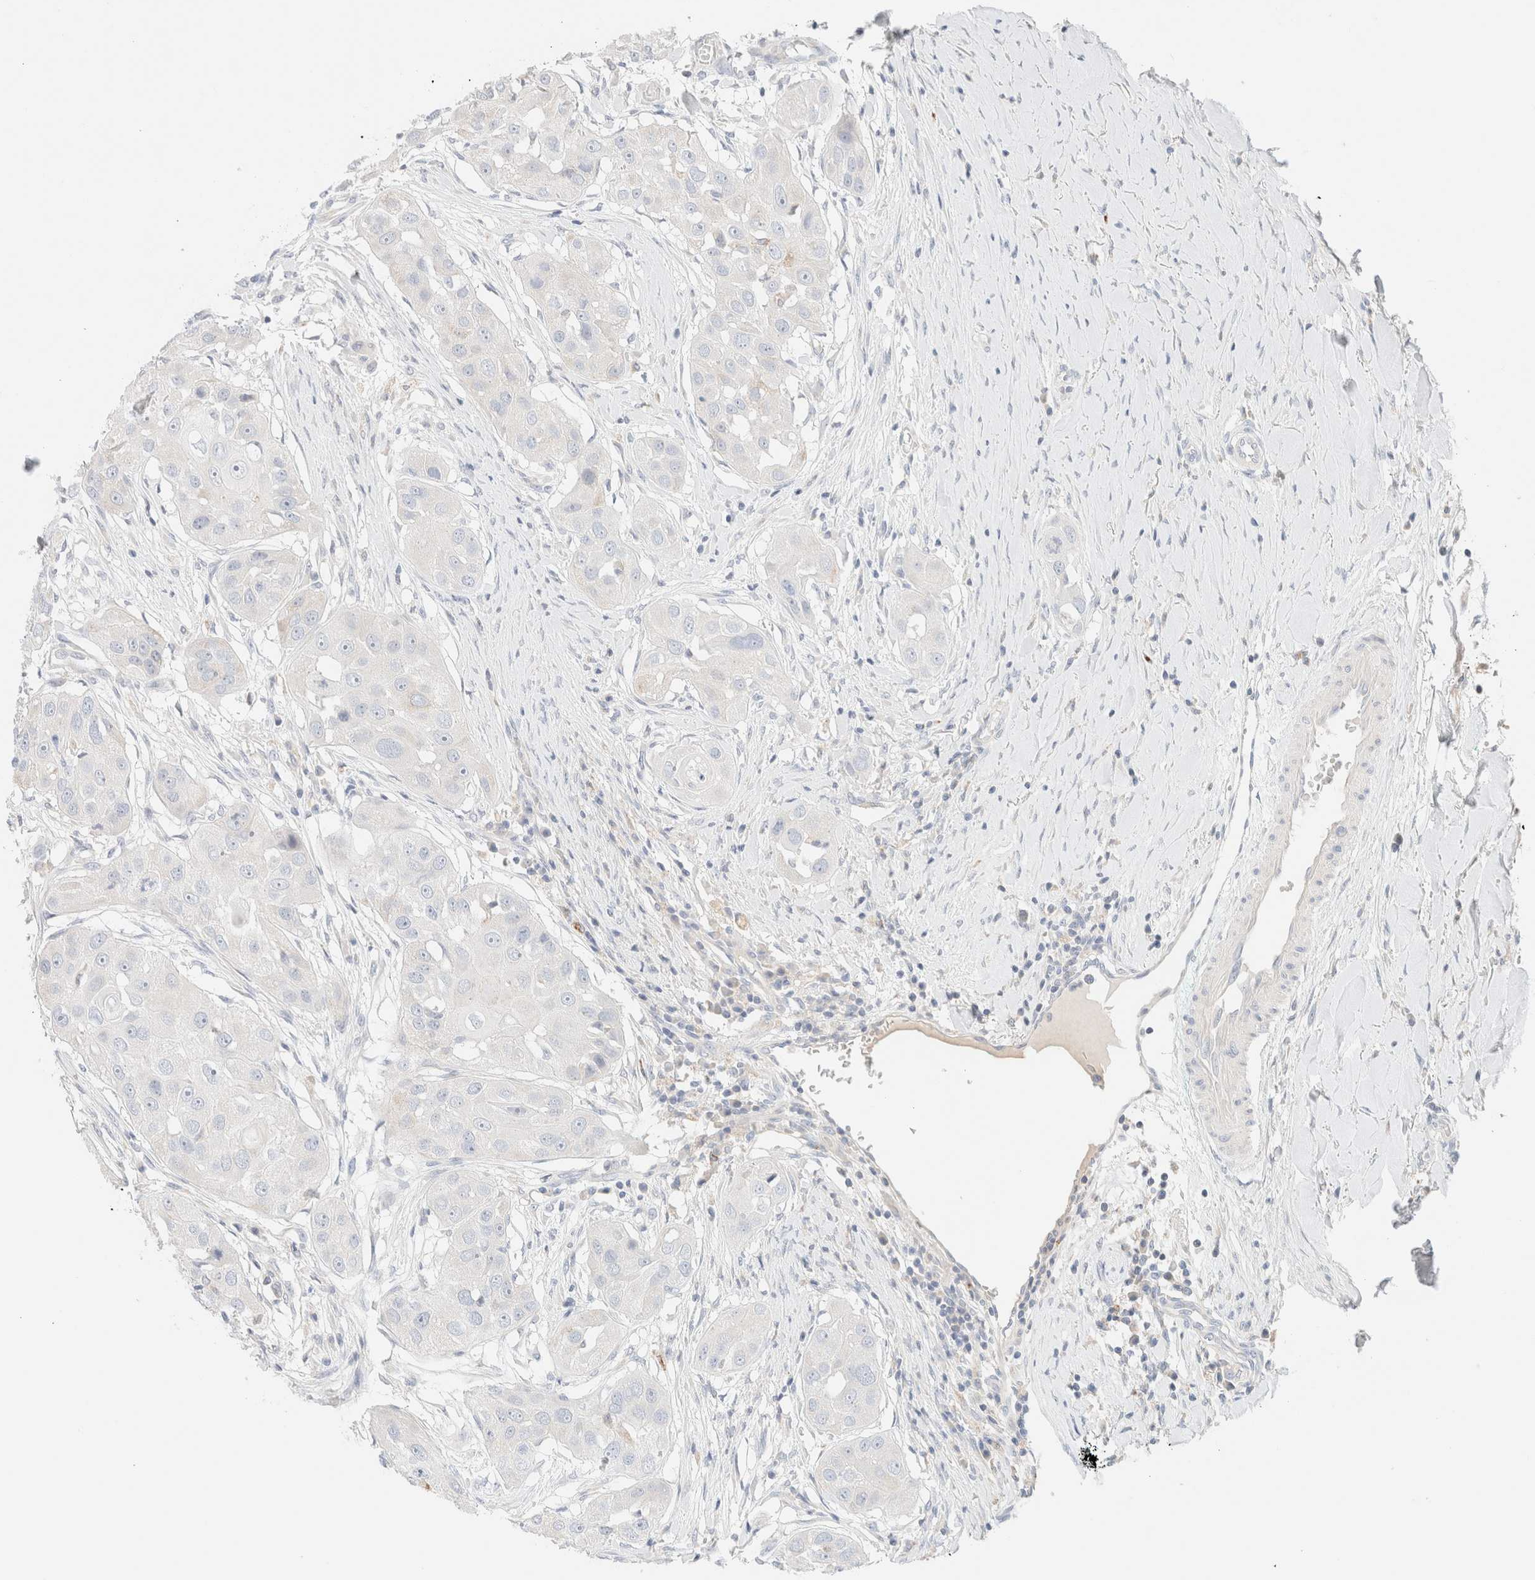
{"staining": {"intensity": "negative", "quantity": "none", "location": "none"}, "tissue": "head and neck cancer", "cell_type": "Tumor cells", "image_type": "cancer", "snomed": [{"axis": "morphology", "description": "Normal tissue, NOS"}, {"axis": "morphology", "description": "Squamous cell carcinoma, NOS"}, {"axis": "topography", "description": "Skeletal muscle"}, {"axis": "topography", "description": "Head-Neck"}], "caption": "Protein analysis of head and neck squamous cell carcinoma shows no significant positivity in tumor cells.", "gene": "SARM1", "patient": {"sex": "male", "age": 51}}